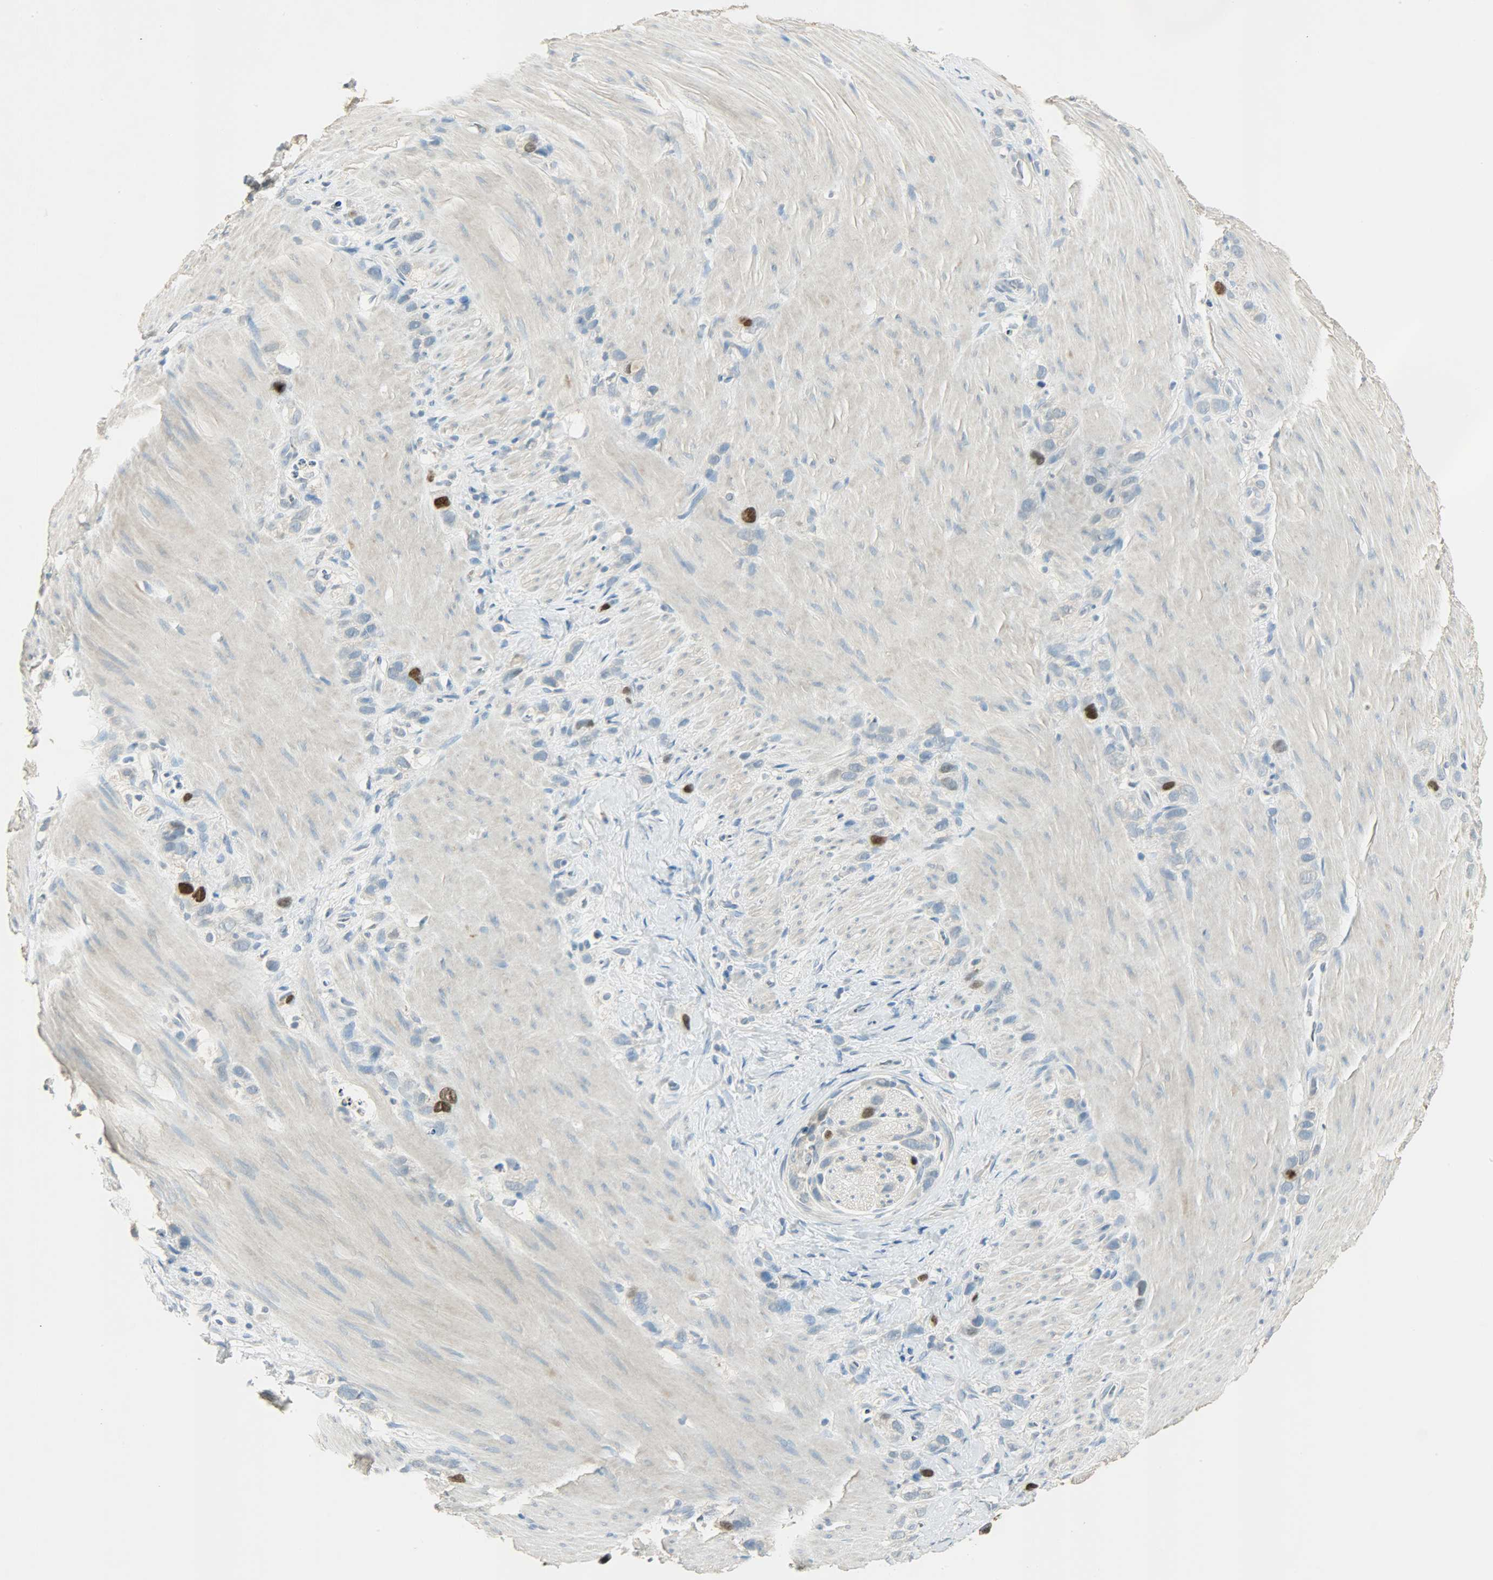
{"staining": {"intensity": "strong", "quantity": "<25%", "location": "cytoplasmic/membranous,nuclear"}, "tissue": "stomach cancer", "cell_type": "Tumor cells", "image_type": "cancer", "snomed": [{"axis": "morphology", "description": "Normal tissue, NOS"}, {"axis": "morphology", "description": "Adenocarcinoma, NOS"}, {"axis": "morphology", "description": "Adenocarcinoma, High grade"}, {"axis": "topography", "description": "Stomach, upper"}, {"axis": "topography", "description": "Stomach"}], "caption": "Immunohistochemical staining of human stomach adenocarcinoma displays strong cytoplasmic/membranous and nuclear protein positivity in approximately <25% of tumor cells.", "gene": "TPX2", "patient": {"sex": "female", "age": 65}}